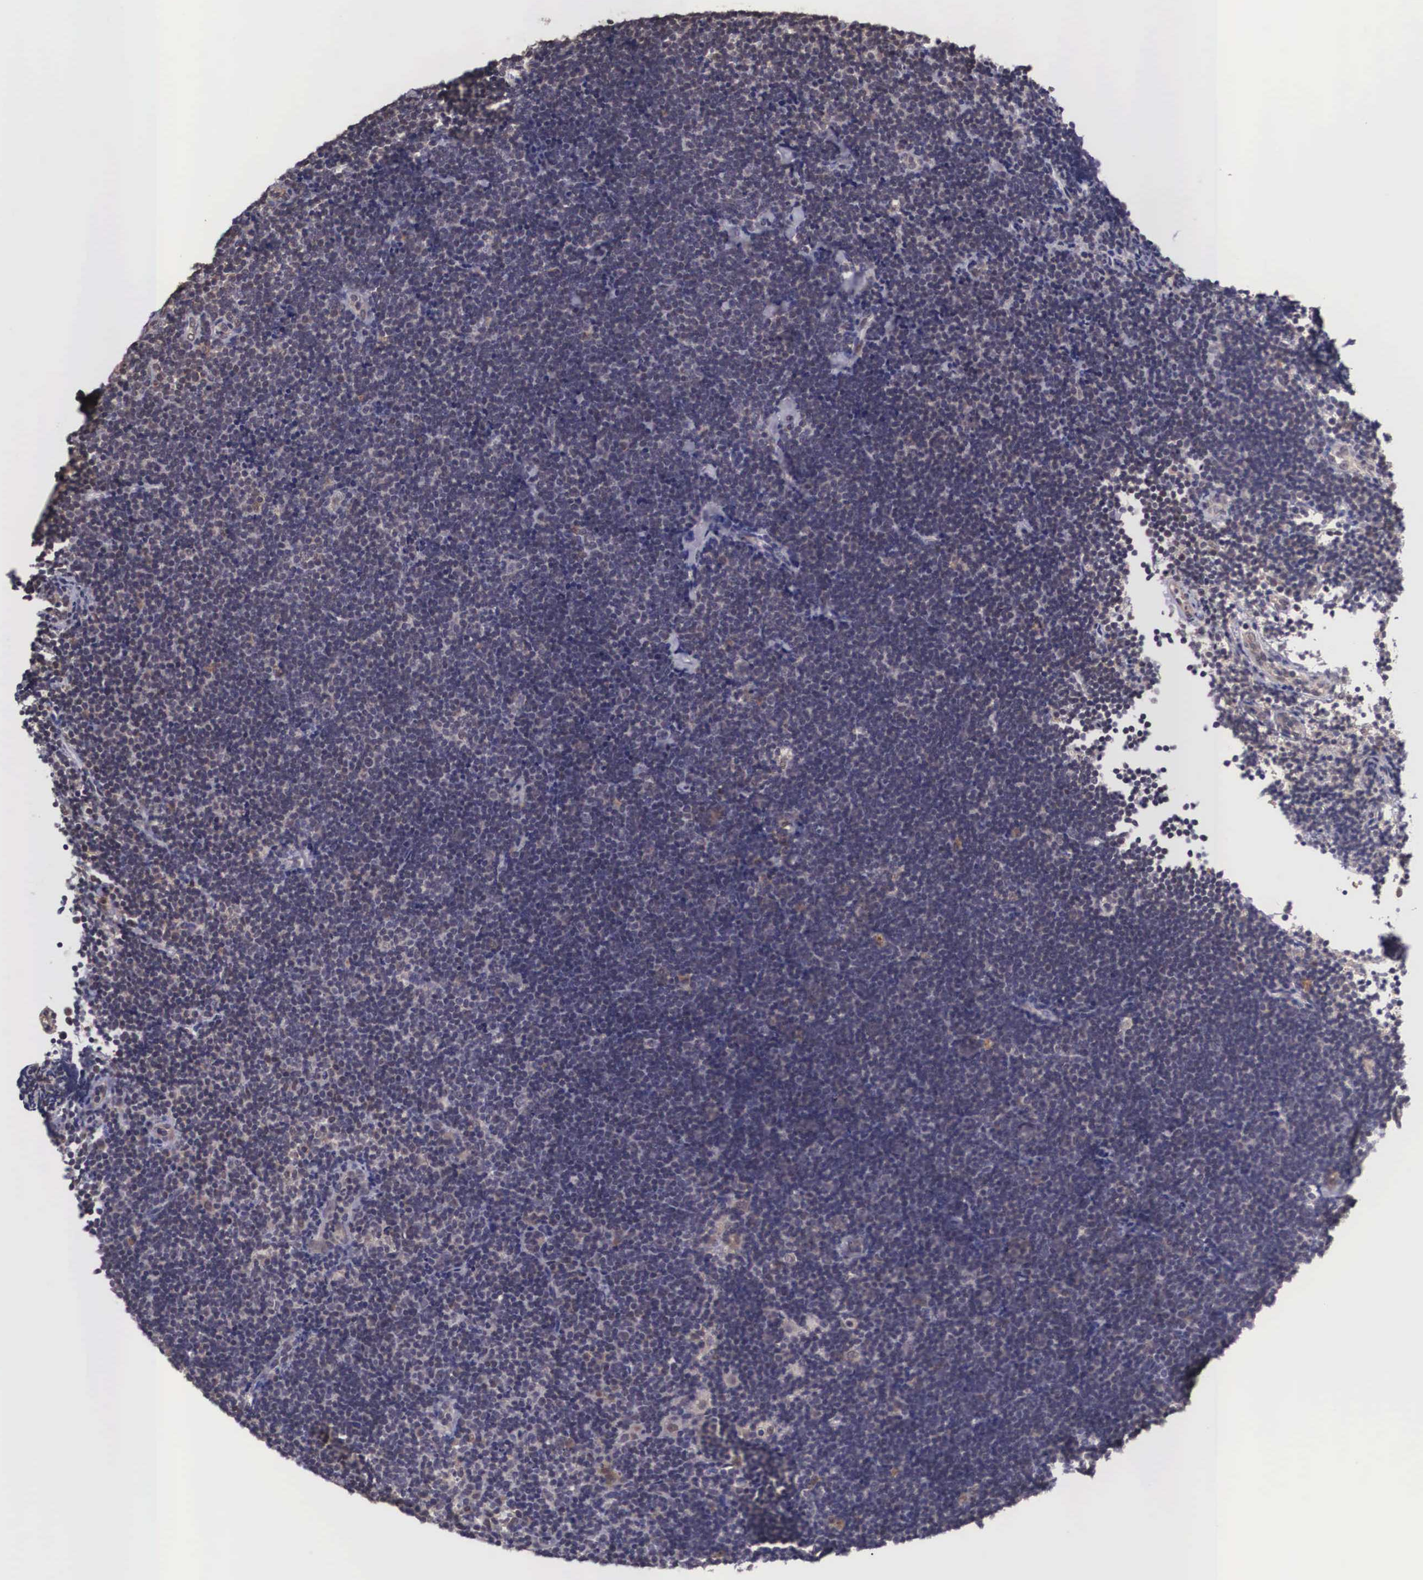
{"staining": {"intensity": "negative", "quantity": "none", "location": "none"}, "tissue": "lymphoma", "cell_type": "Tumor cells", "image_type": "cancer", "snomed": [{"axis": "morphology", "description": "Malignant lymphoma, non-Hodgkin's type, Low grade"}, {"axis": "topography", "description": "Lymph node"}], "caption": "Image shows no significant protein positivity in tumor cells of low-grade malignant lymphoma, non-Hodgkin's type.", "gene": "VASH1", "patient": {"sex": "female", "age": 51}}